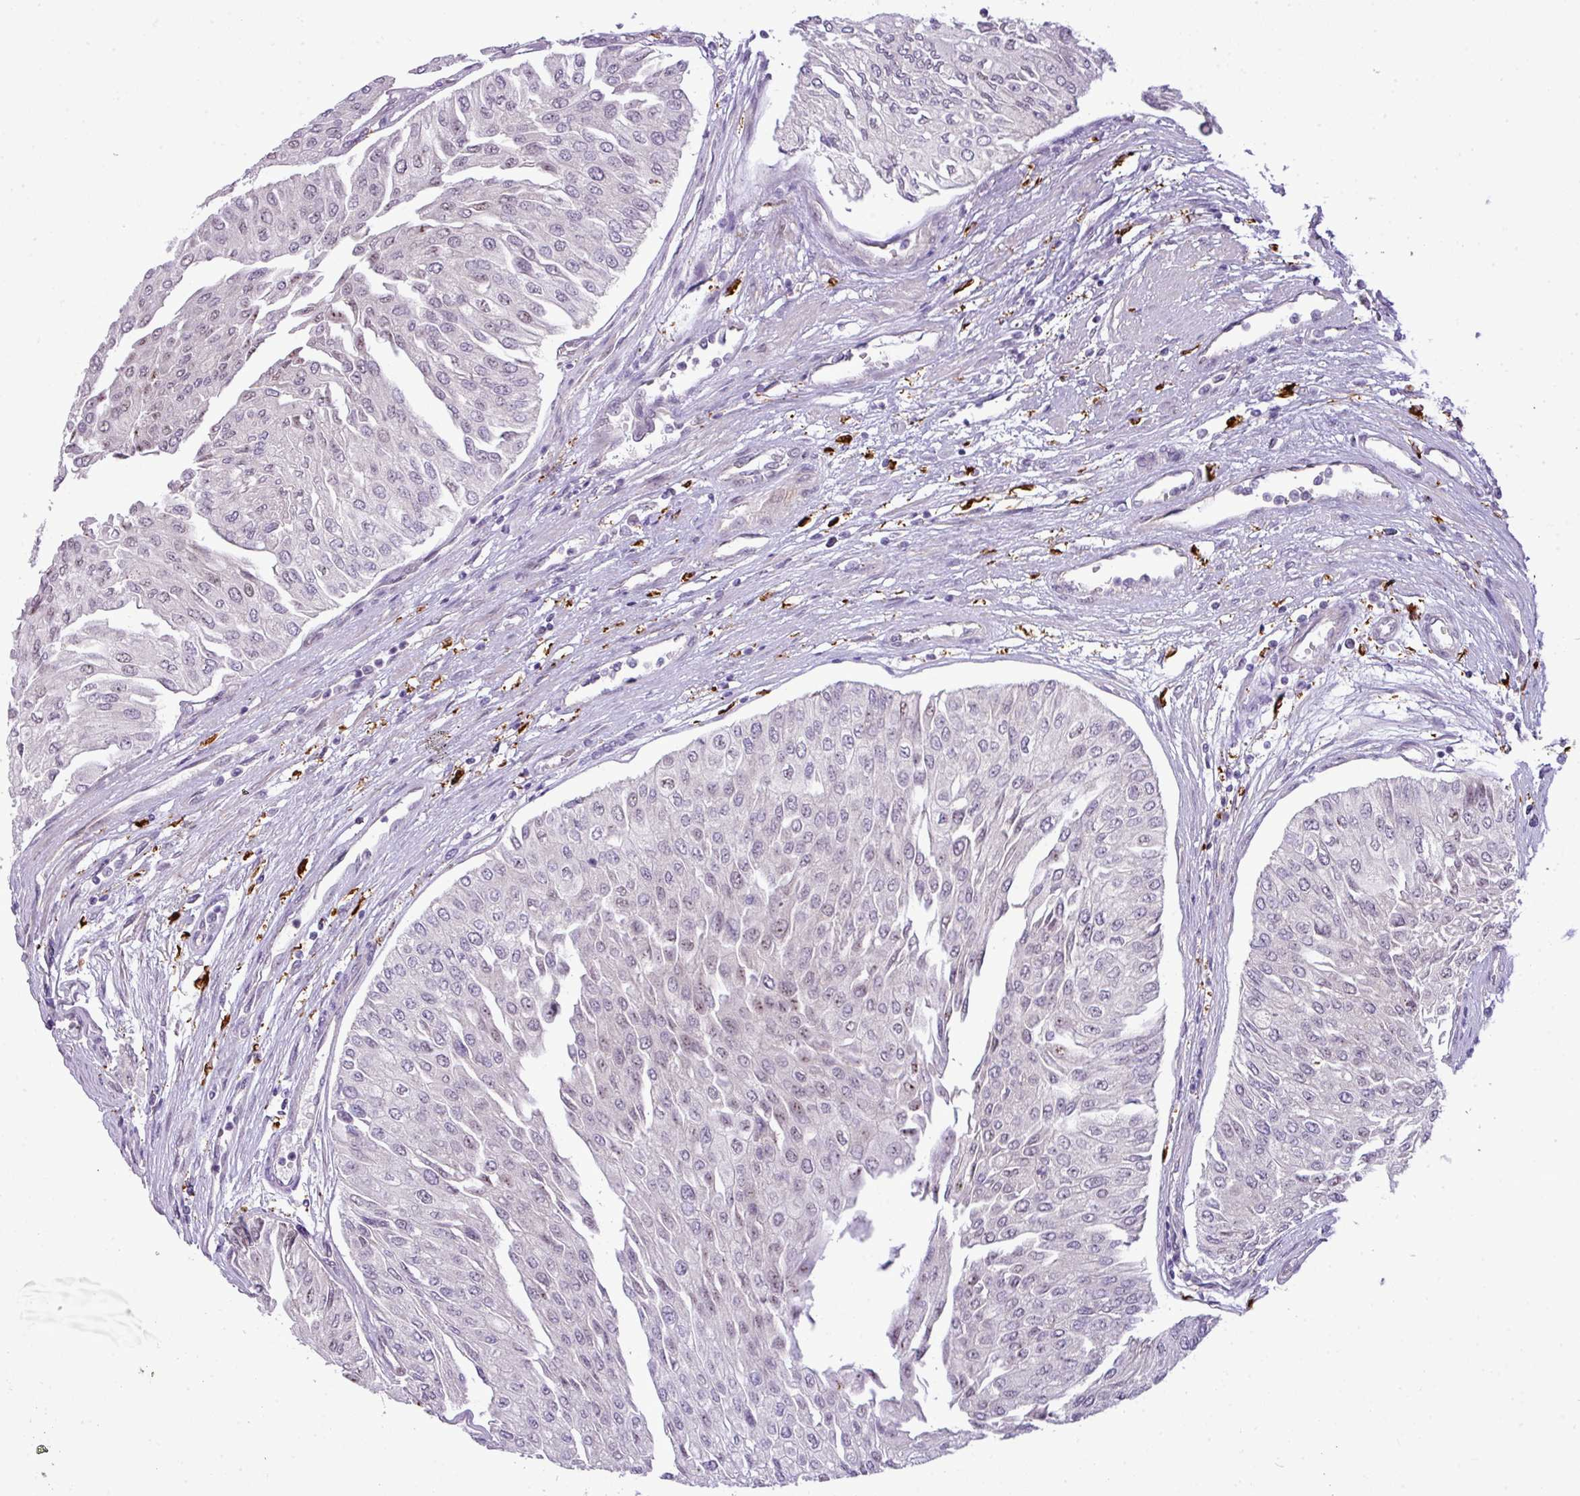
{"staining": {"intensity": "weak", "quantity": "<25%", "location": "nuclear"}, "tissue": "urothelial cancer", "cell_type": "Tumor cells", "image_type": "cancer", "snomed": [{"axis": "morphology", "description": "Urothelial carcinoma, Low grade"}, {"axis": "topography", "description": "Urinary bladder"}], "caption": "Tumor cells are negative for brown protein staining in urothelial cancer. (IHC, brightfield microscopy, high magnification).", "gene": "MAK16", "patient": {"sex": "male", "age": 67}}